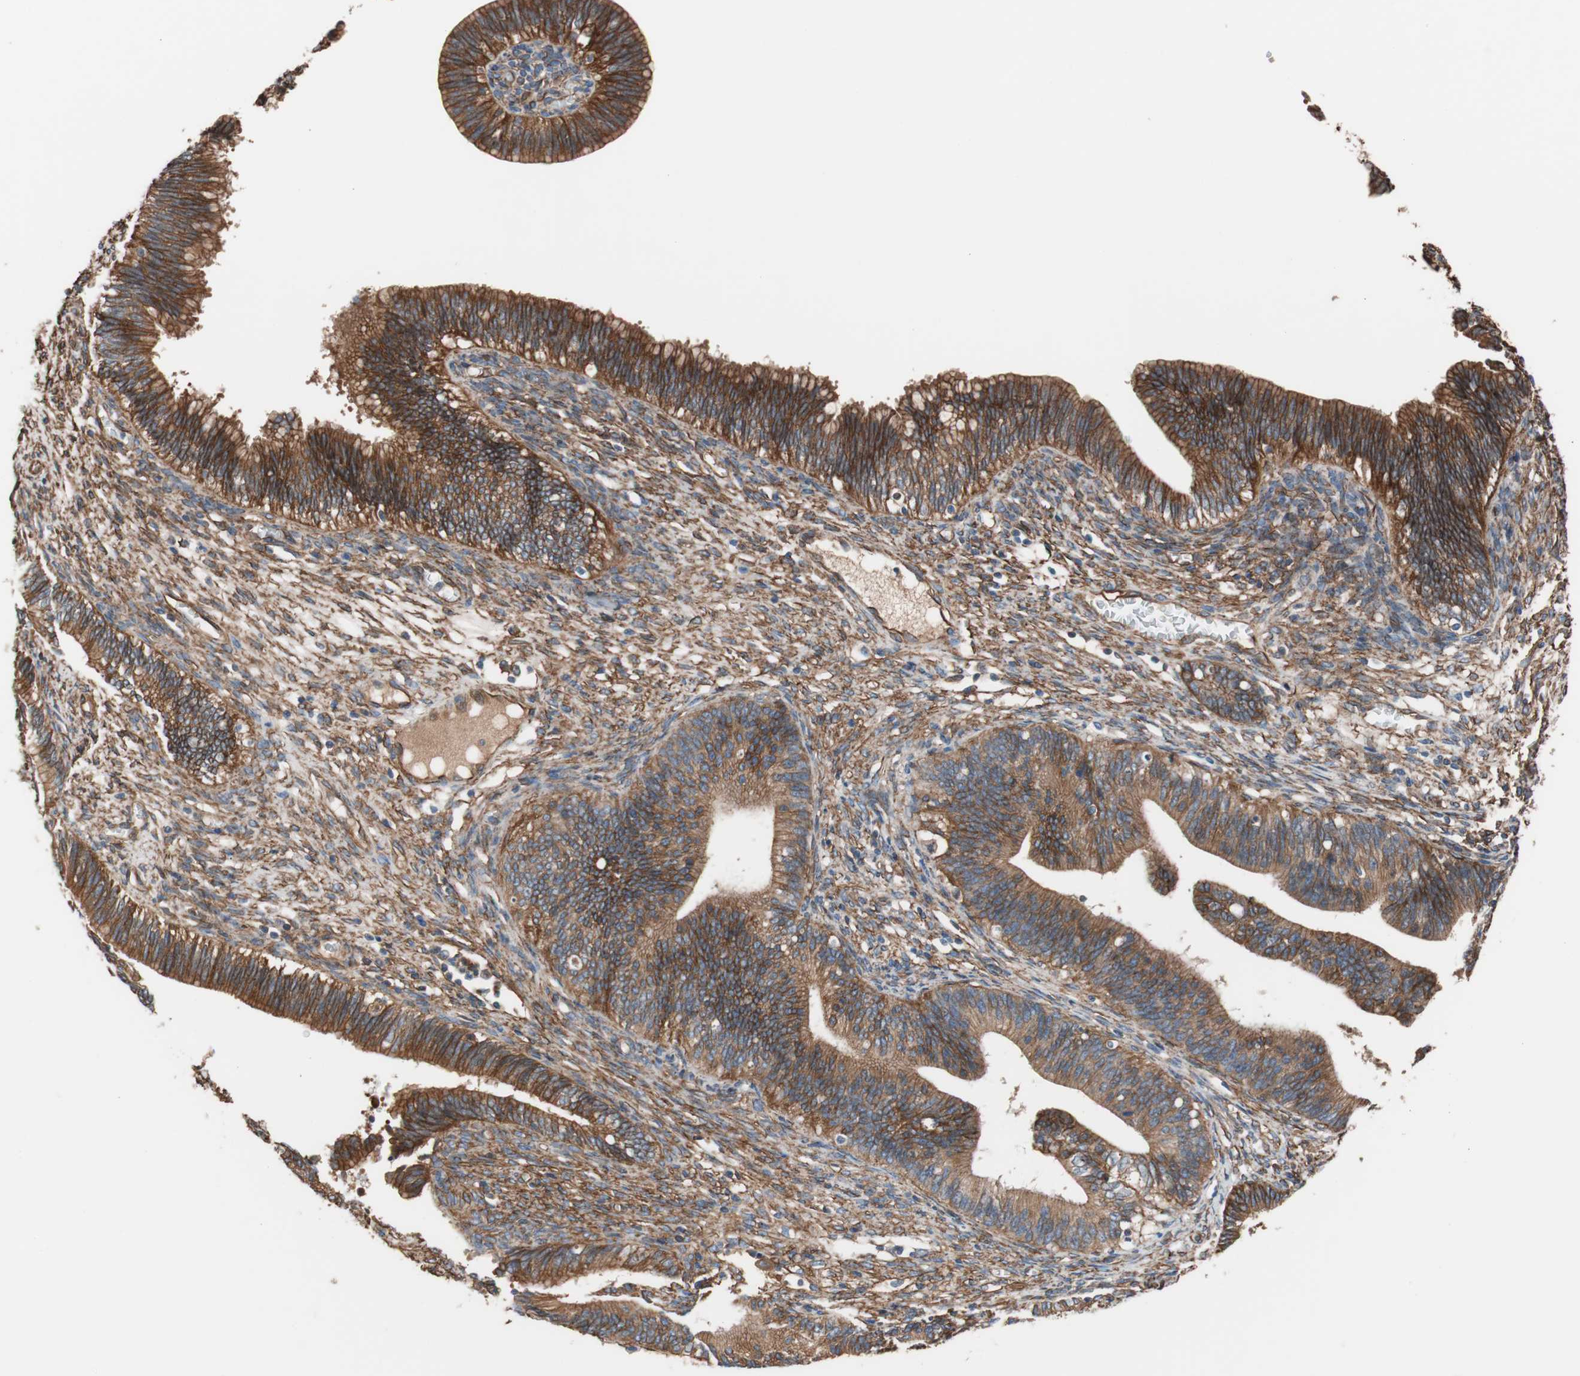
{"staining": {"intensity": "strong", "quantity": ">75%", "location": "cytoplasmic/membranous"}, "tissue": "cervical cancer", "cell_type": "Tumor cells", "image_type": "cancer", "snomed": [{"axis": "morphology", "description": "Adenocarcinoma, NOS"}, {"axis": "topography", "description": "Cervix"}], "caption": "Immunohistochemical staining of human cervical cancer exhibits strong cytoplasmic/membranous protein expression in about >75% of tumor cells.", "gene": "SPINT1", "patient": {"sex": "female", "age": 44}}